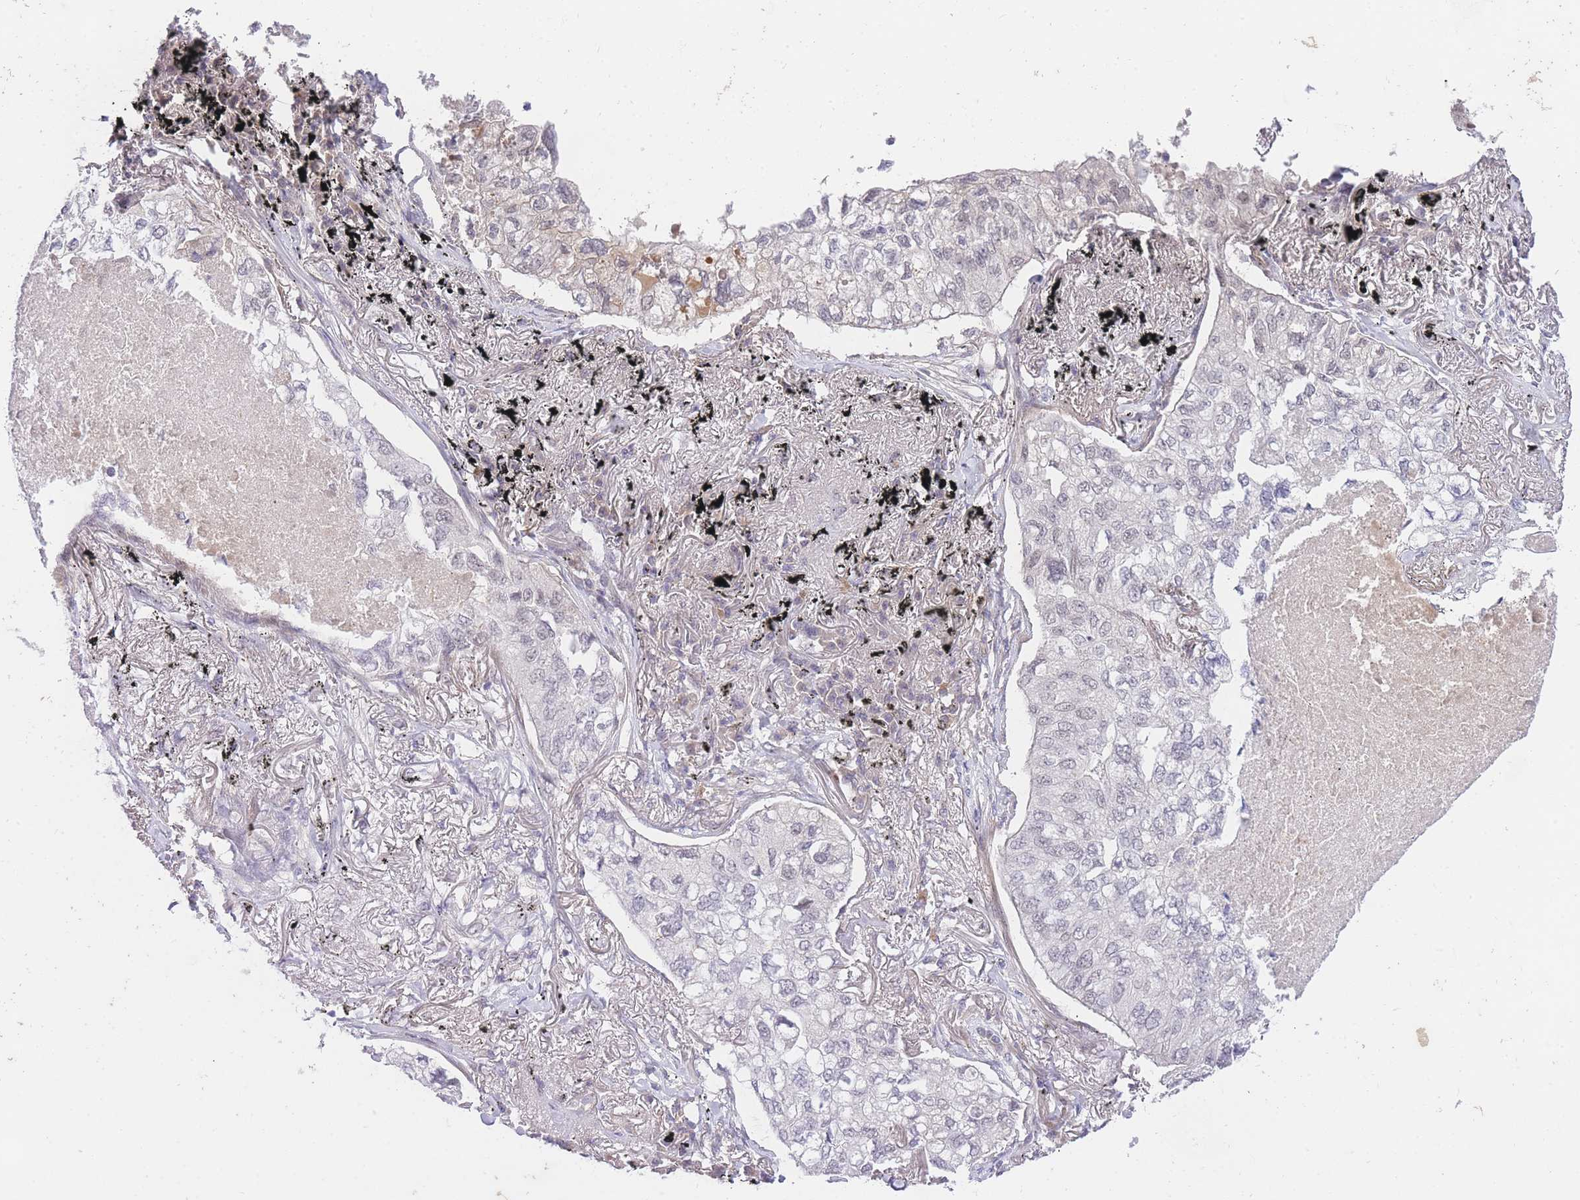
{"staining": {"intensity": "negative", "quantity": "none", "location": "none"}, "tissue": "lung cancer", "cell_type": "Tumor cells", "image_type": "cancer", "snomed": [{"axis": "morphology", "description": "Adenocarcinoma, NOS"}, {"axis": "topography", "description": "Lung"}], "caption": "A photomicrograph of human lung cancer (adenocarcinoma) is negative for staining in tumor cells.", "gene": "SLC25A33", "patient": {"sex": "male", "age": 65}}